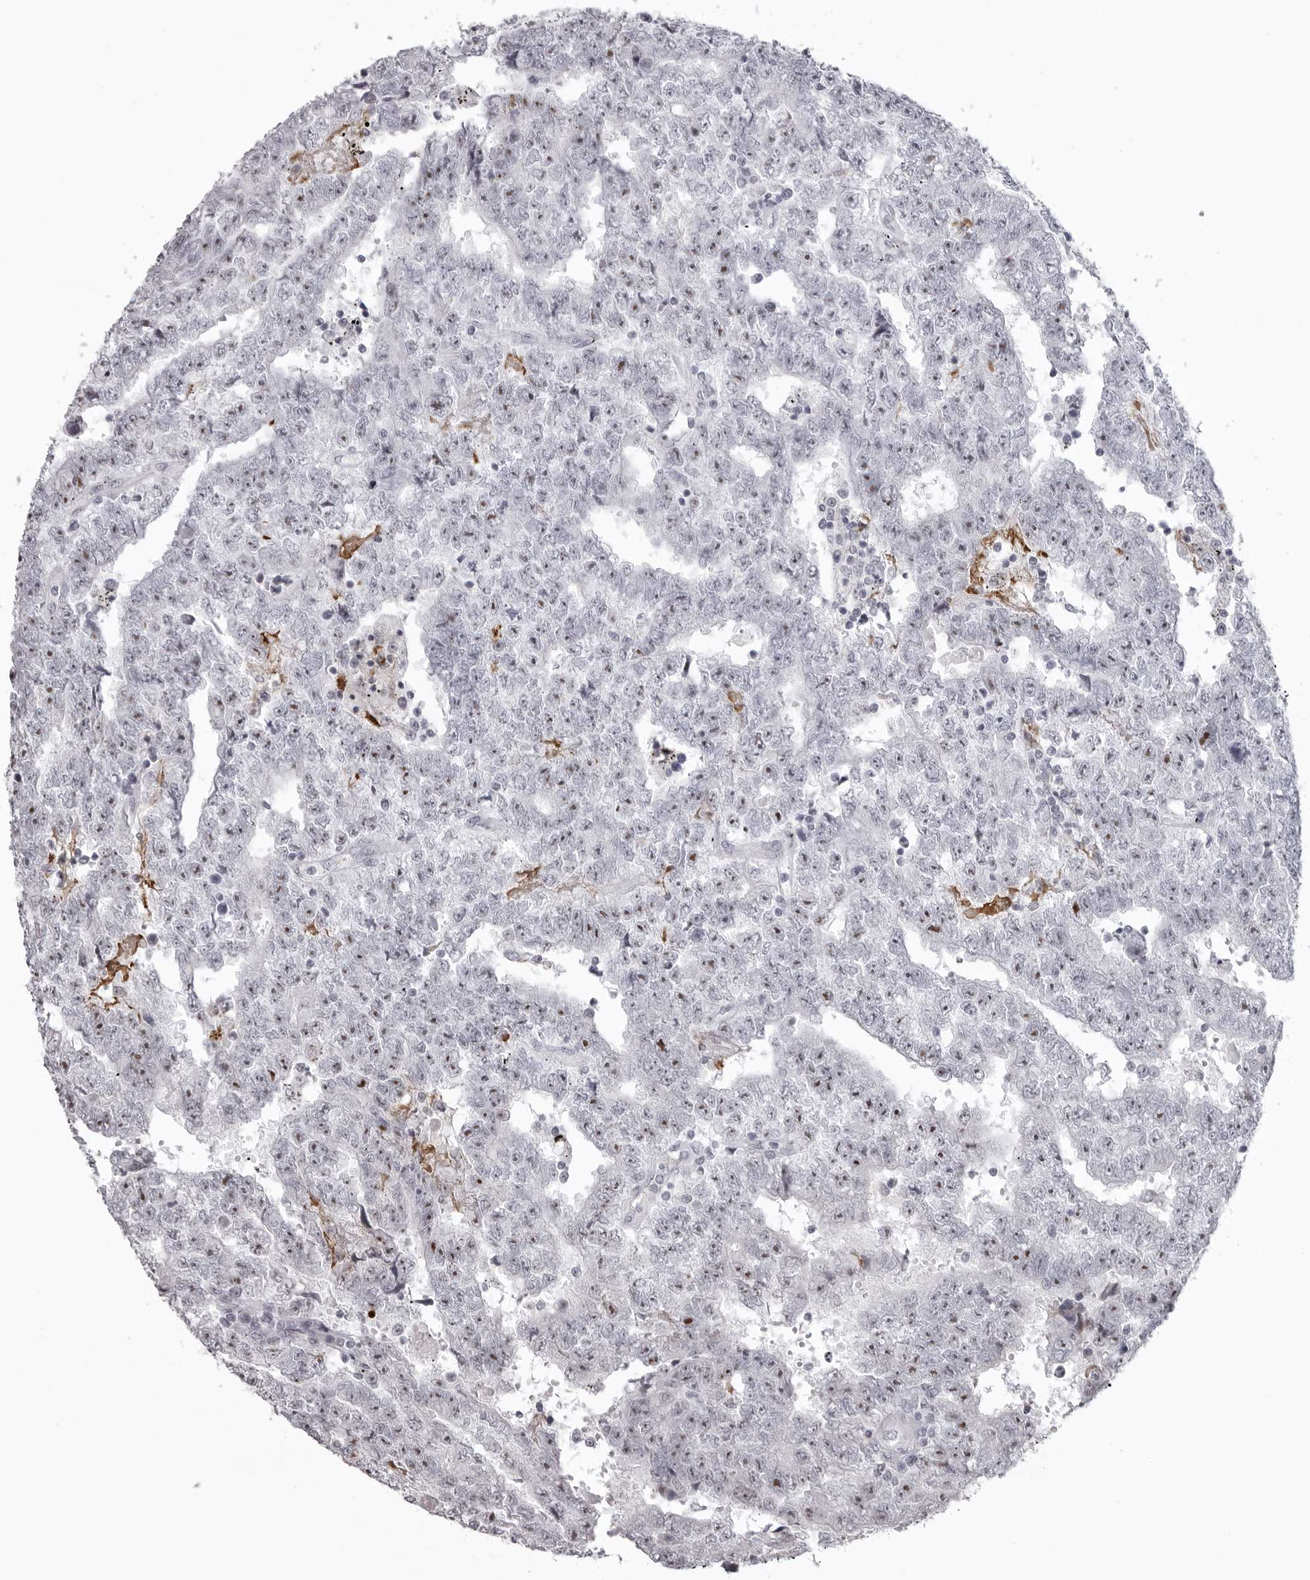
{"staining": {"intensity": "moderate", "quantity": "<25%", "location": "nuclear"}, "tissue": "testis cancer", "cell_type": "Tumor cells", "image_type": "cancer", "snomed": [{"axis": "morphology", "description": "Carcinoma, Embryonal, NOS"}, {"axis": "topography", "description": "Testis"}], "caption": "A histopathology image of embryonal carcinoma (testis) stained for a protein exhibits moderate nuclear brown staining in tumor cells.", "gene": "HELZ", "patient": {"sex": "male", "age": 25}}